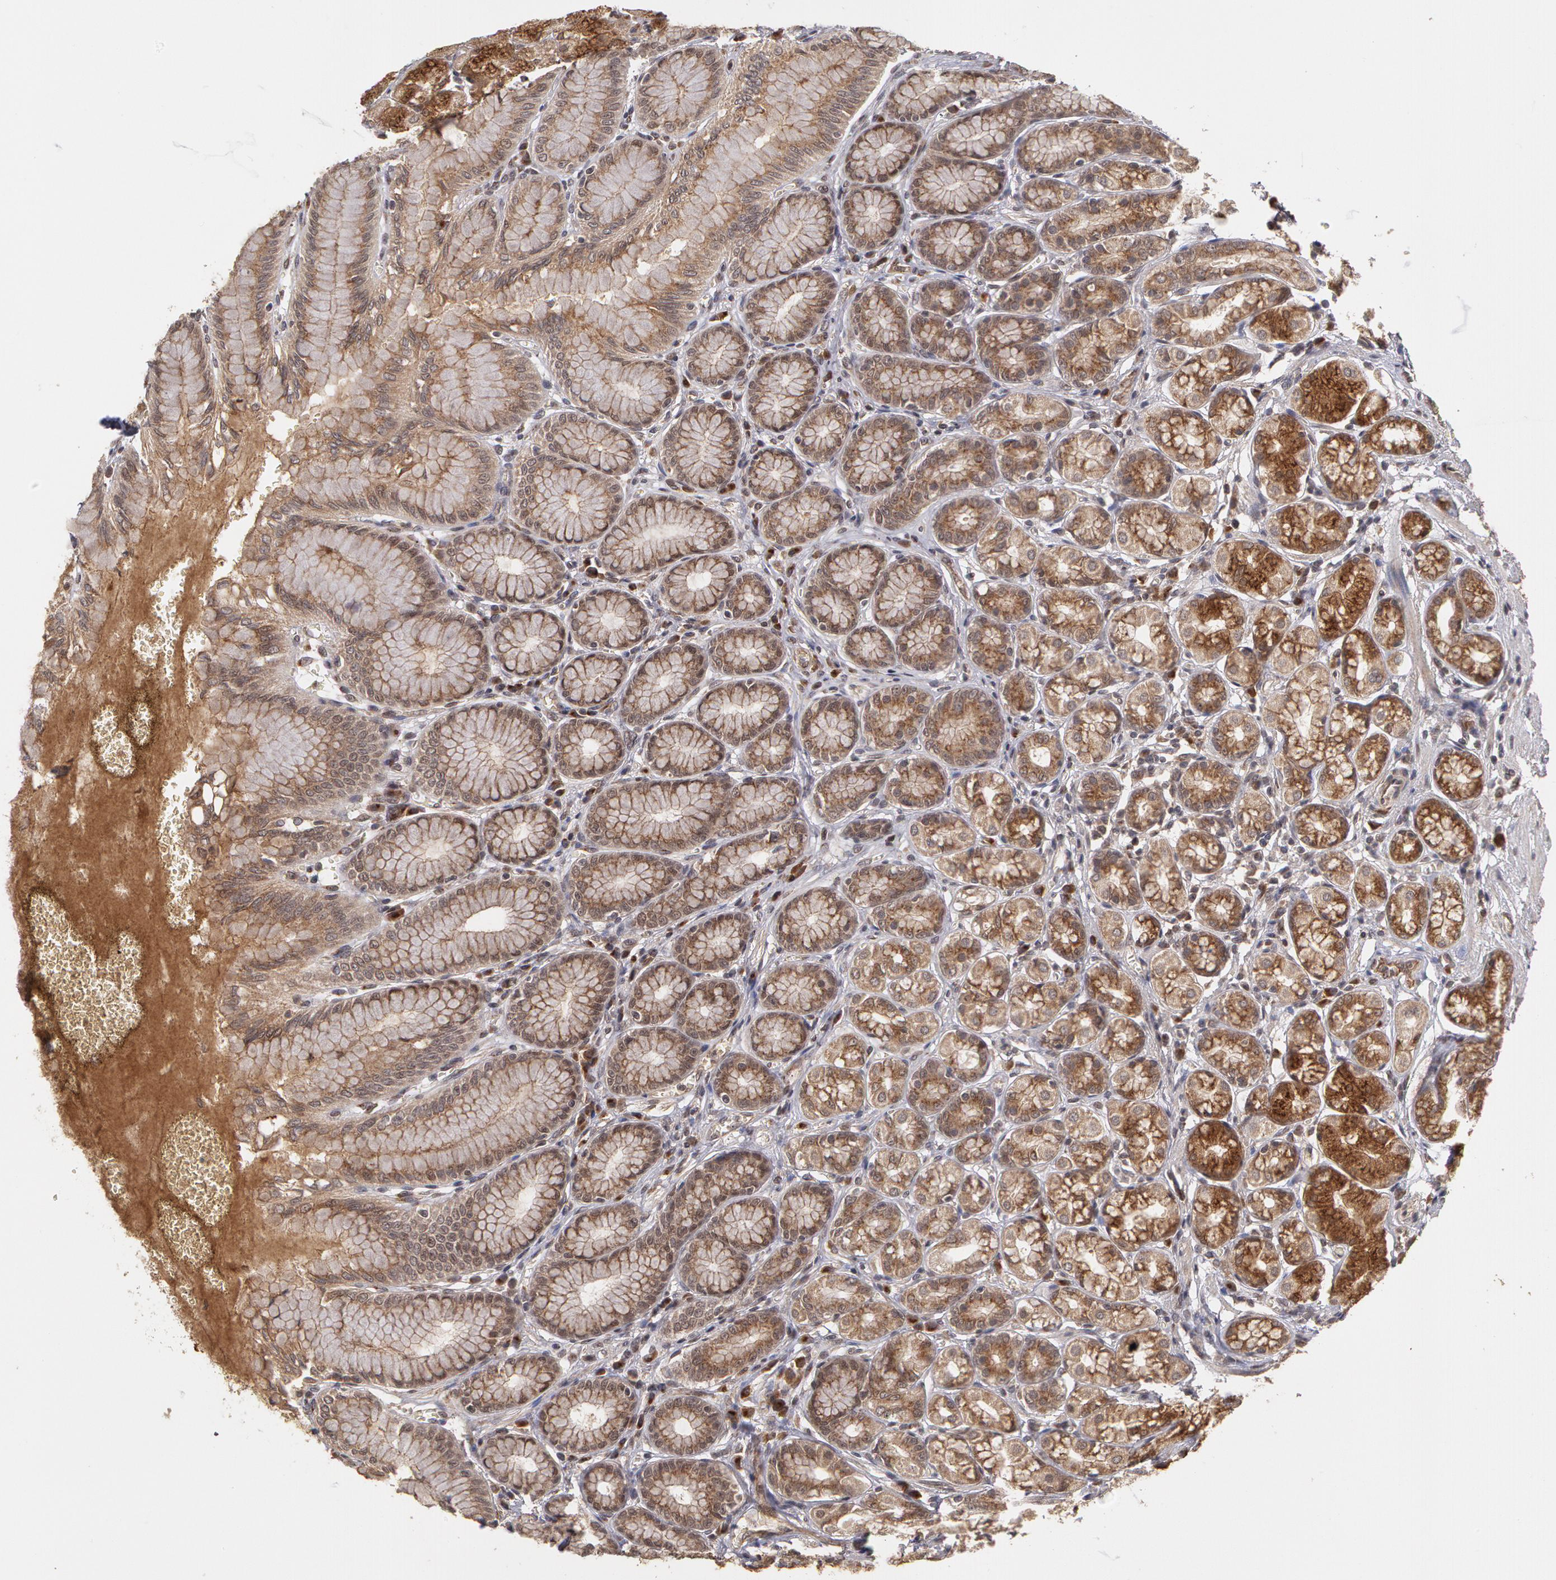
{"staining": {"intensity": "moderate", "quantity": "25%-75%", "location": "cytoplasmic/membranous"}, "tissue": "stomach", "cell_type": "Glandular cells", "image_type": "normal", "snomed": [{"axis": "morphology", "description": "Normal tissue, NOS"}, {"axis": "topography", "description": "Stomach"}, {"axis": "topography", "description": "Stomach, lower"}], "caption": "Approximately 25%-75% of glandular cells in normal human stomach reveal moderate cytoplasmic/membranous protein expression as visualized by brown immunohistochemical staining.", "gene": "STX5", "patient": {"sex": "male", "age": 76}}